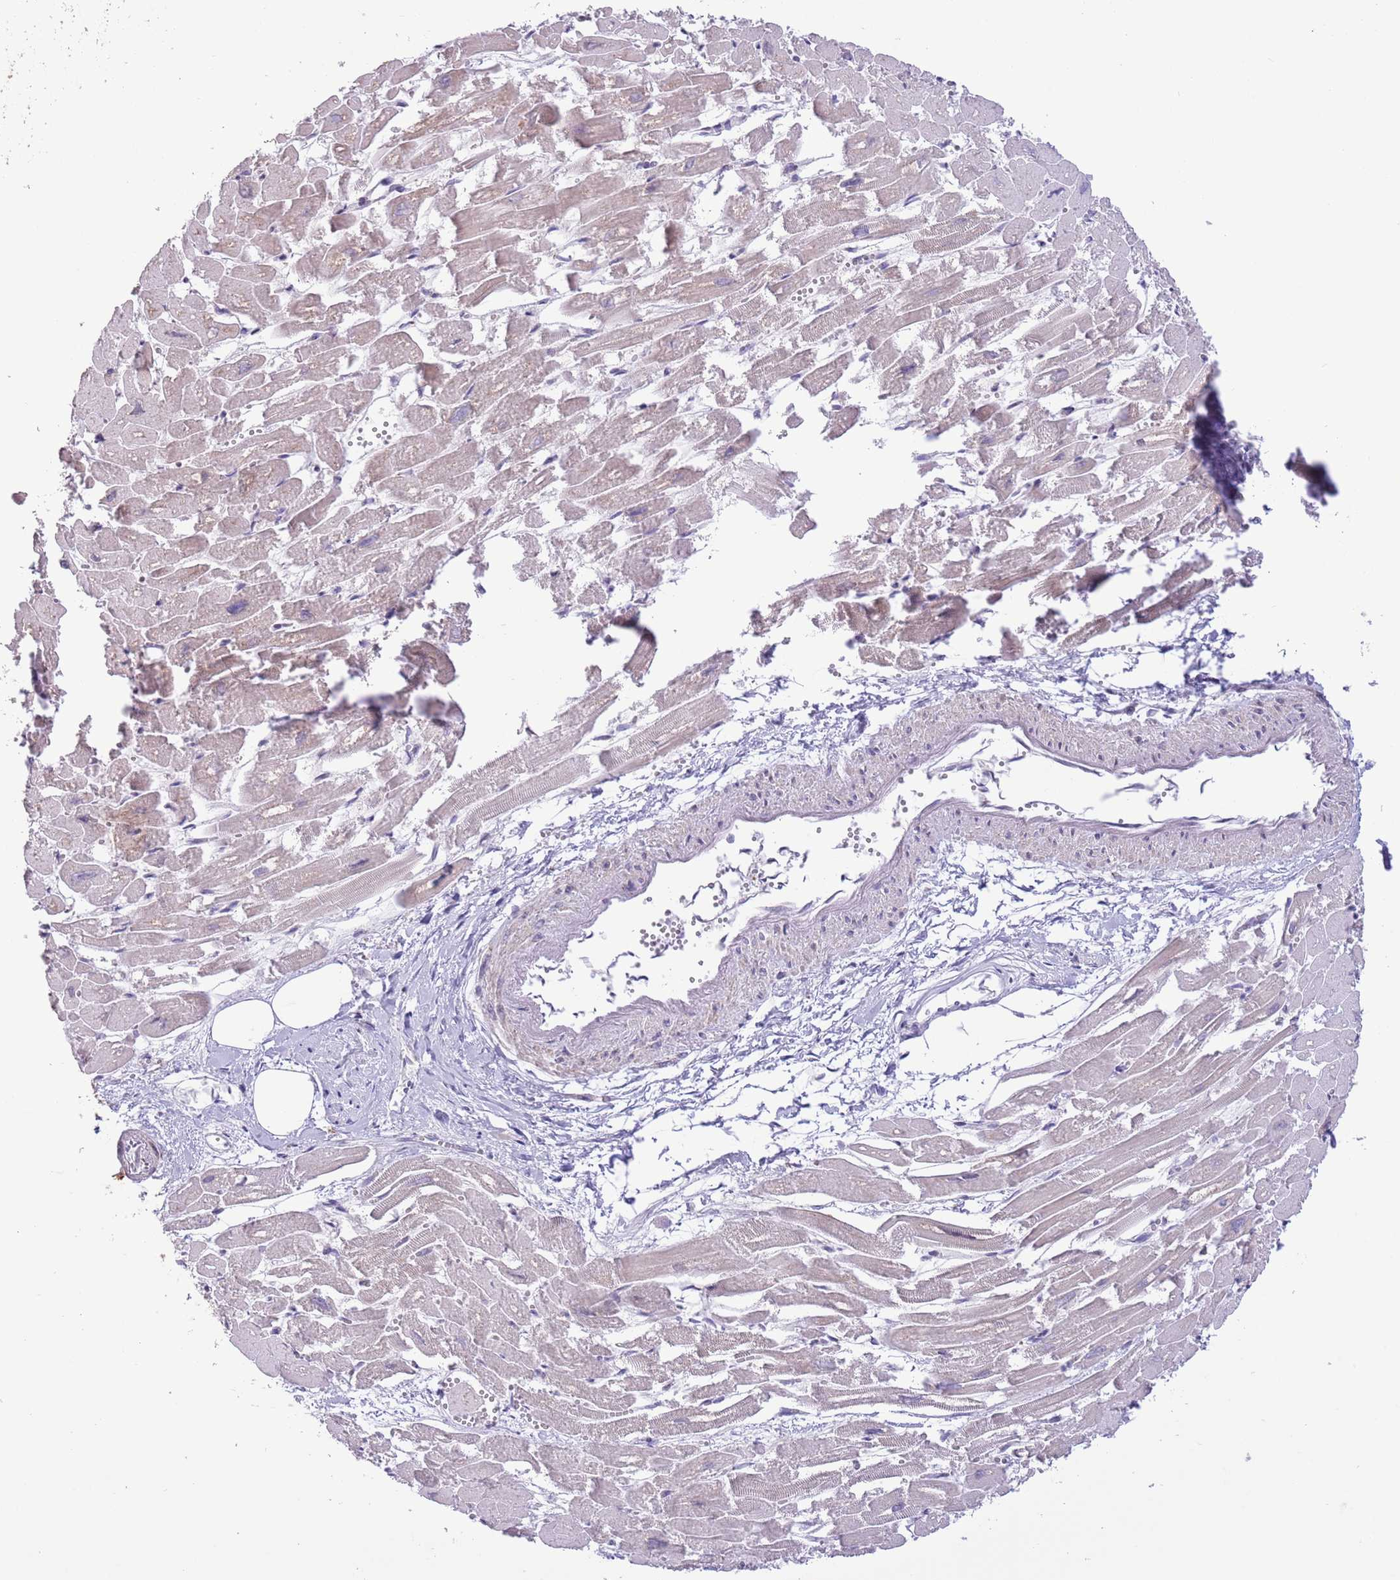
{"staining": {"intensity": "weak", "quantity": "25%-75%", "location": "cytoplasmic/membranous"}, "tissue": "heart muscle", "cell_type": "Cardiomyocytes", "image_type": "normal", "snomed": [{"axis": "morphology", "description": "Normal tissue, NOS"}, {"axis": "topography", "description": "Heart"}], "caption": "Immunohistochemical staining of benign heart muscle reveals low levels of weak cytoplasmic/membranous expression in approximately 25%-75% of cardiomyocytes. (Stains: DAB in brown, nuclei in blue, Microscopy: brightfield microscopy at high magnification).", "gene": "ZNF576", "patient": {"sex": "male", "age": 54}}